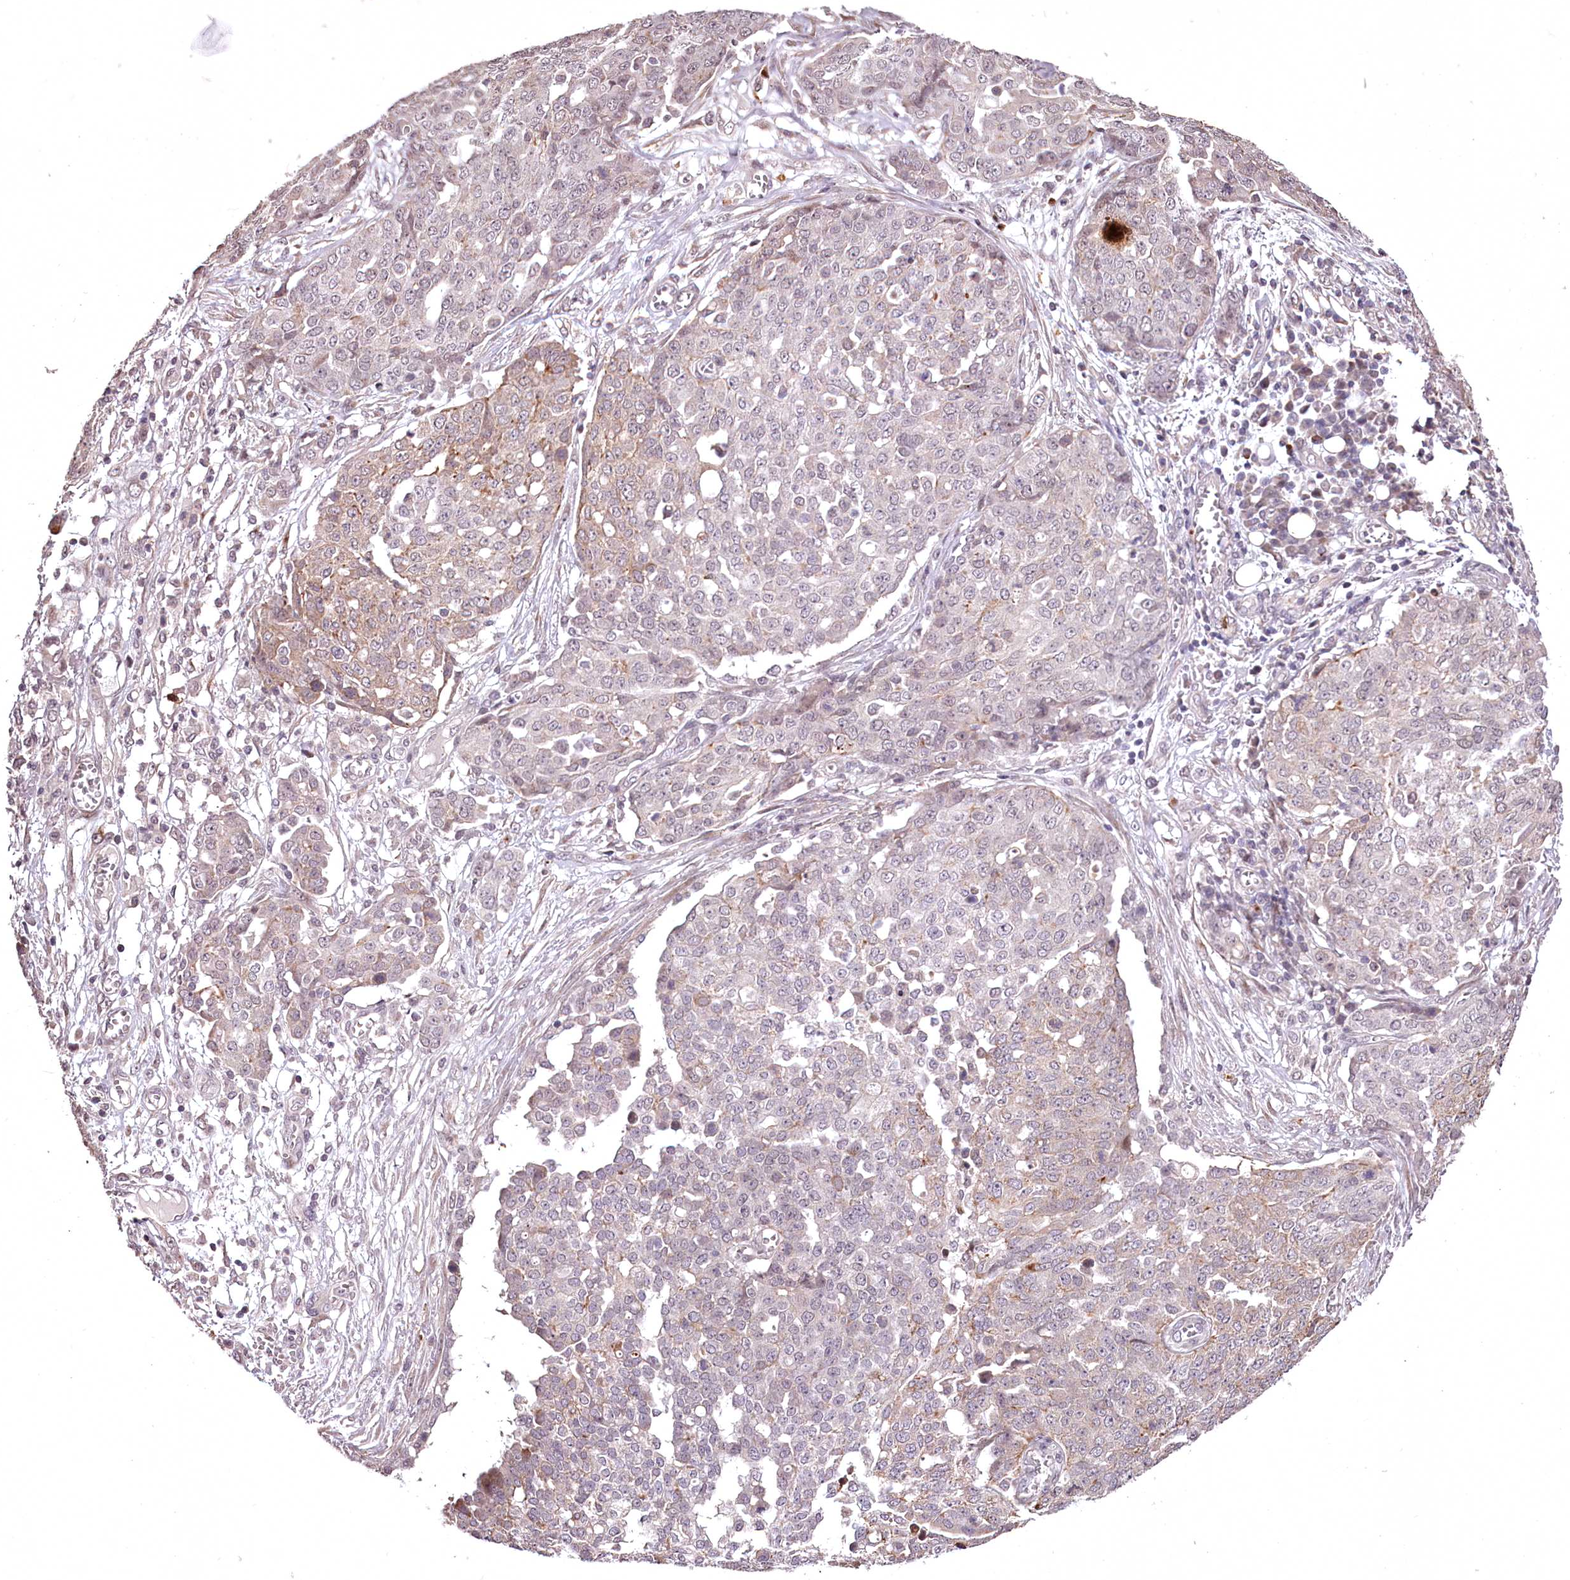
{"staining": {"intensity": "weak", "quantity": "<25%", "location": "cytoplasmic/membranous"}, "tissue": "ovarian cancer", "cell_type": "Tumor cells", "image_type": "cancer", "snomed": [{"axis": "morphology", "description": "Cystadenocarcinoma, serous, NOS"}, {"axis": "topography", "description": "Soft tissue"}, {"axis": "topography", "description": "Ovary"}], "caption": "The image exhibits no staining of tumor cells in serous cystadenocarcinoma (ovarian).", "gene": "ADRA1D", "patient": {"sex": "female", "age": 57}}